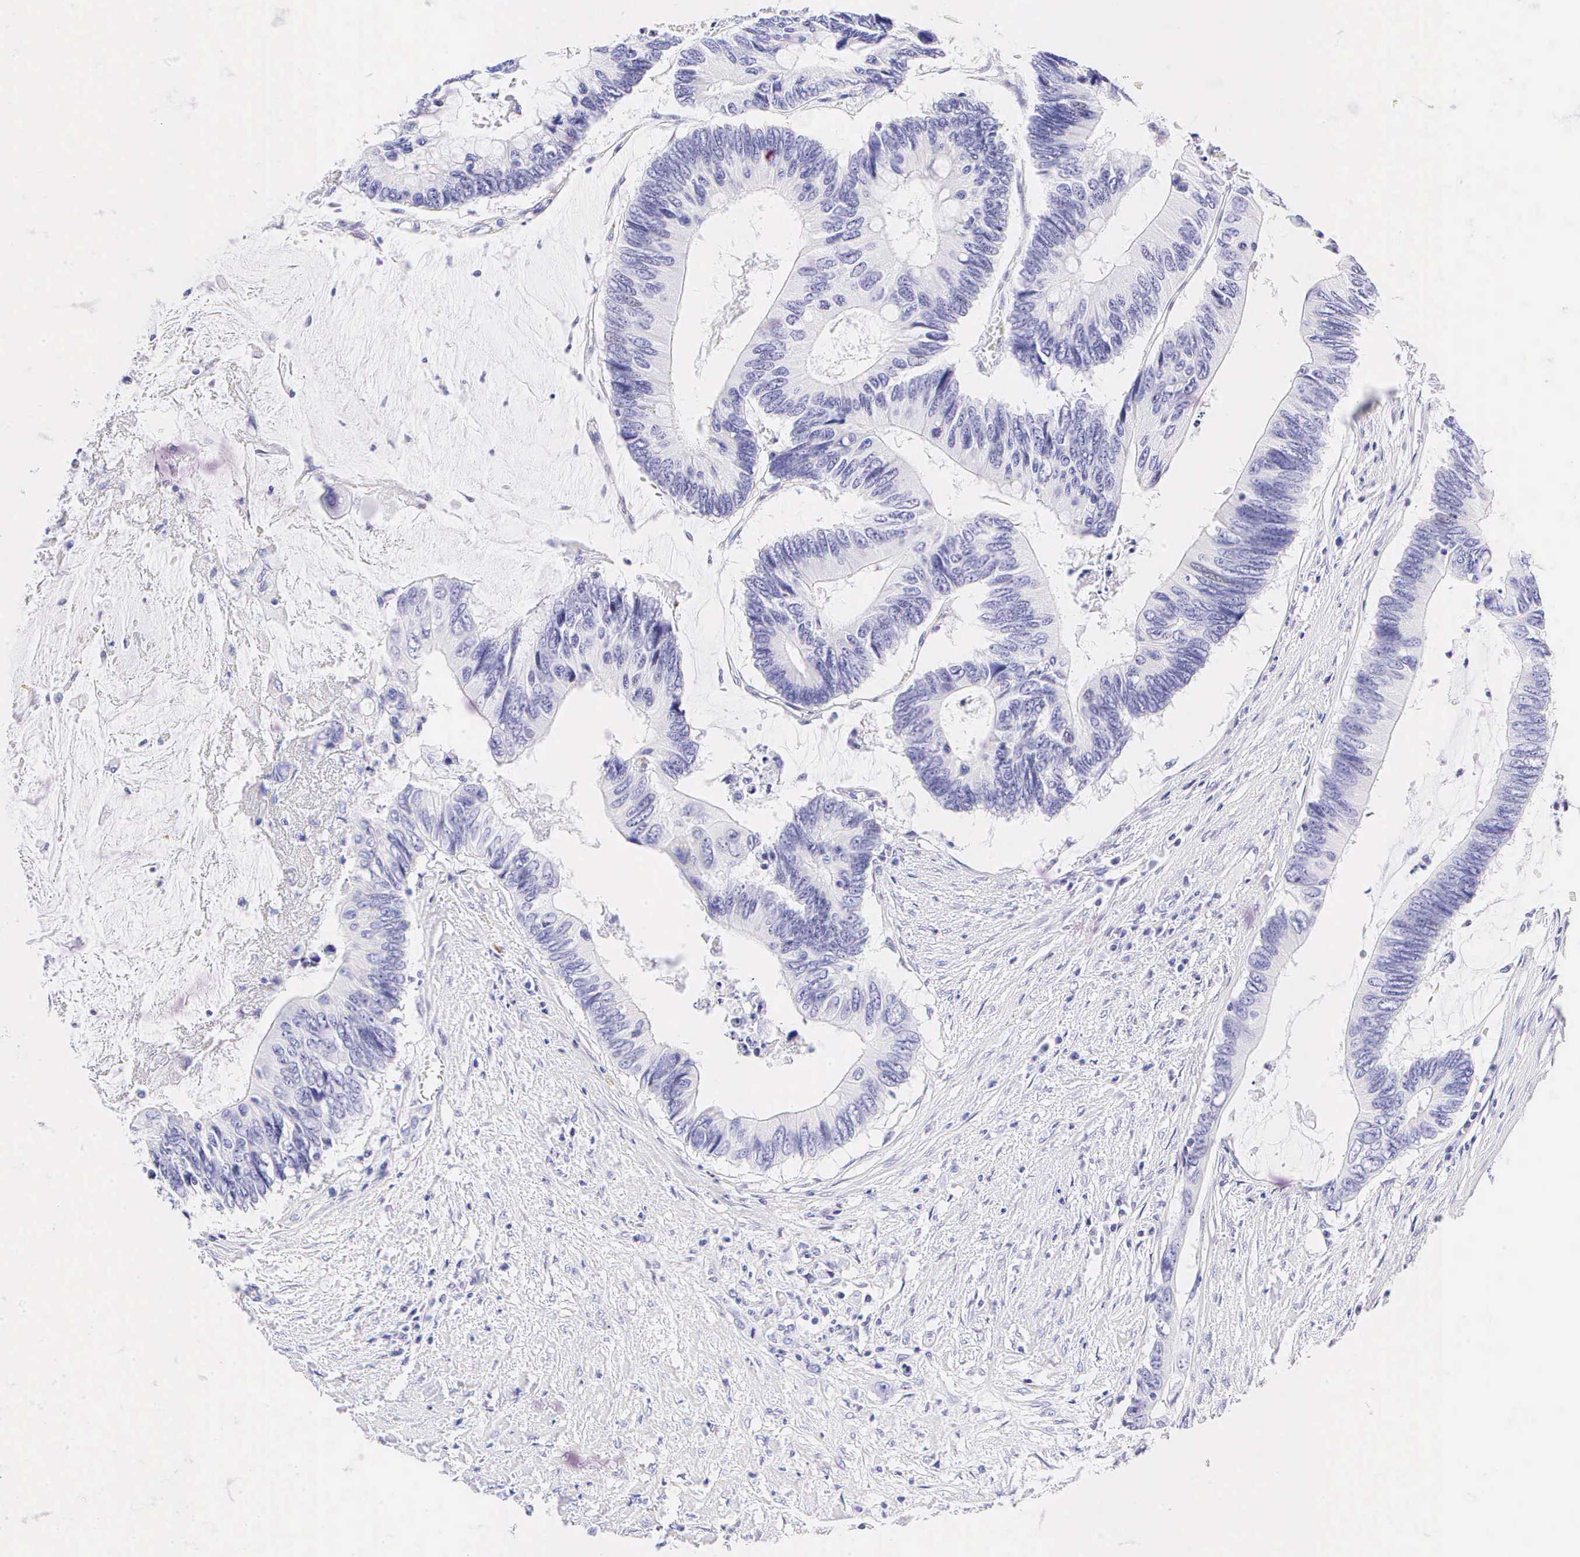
{"staining": {"intensity": "negative", "quantity": "none", "location": "none"}, "tissue": "colorectal cancer", "cell_type": "Tumor cells", "image_type": "cancer", "snomed": [{"axis": "morphology", "description": "Adenocarcinoma, NOS"}, {"axis": "topography", "description": "Colon"}], "caption": "The micrograph displays no staining of tumor cells in colorectal cancer (adenocarcinoma).", "gene": "CALD1", "patient": {"sex": "male", "age": 65}}